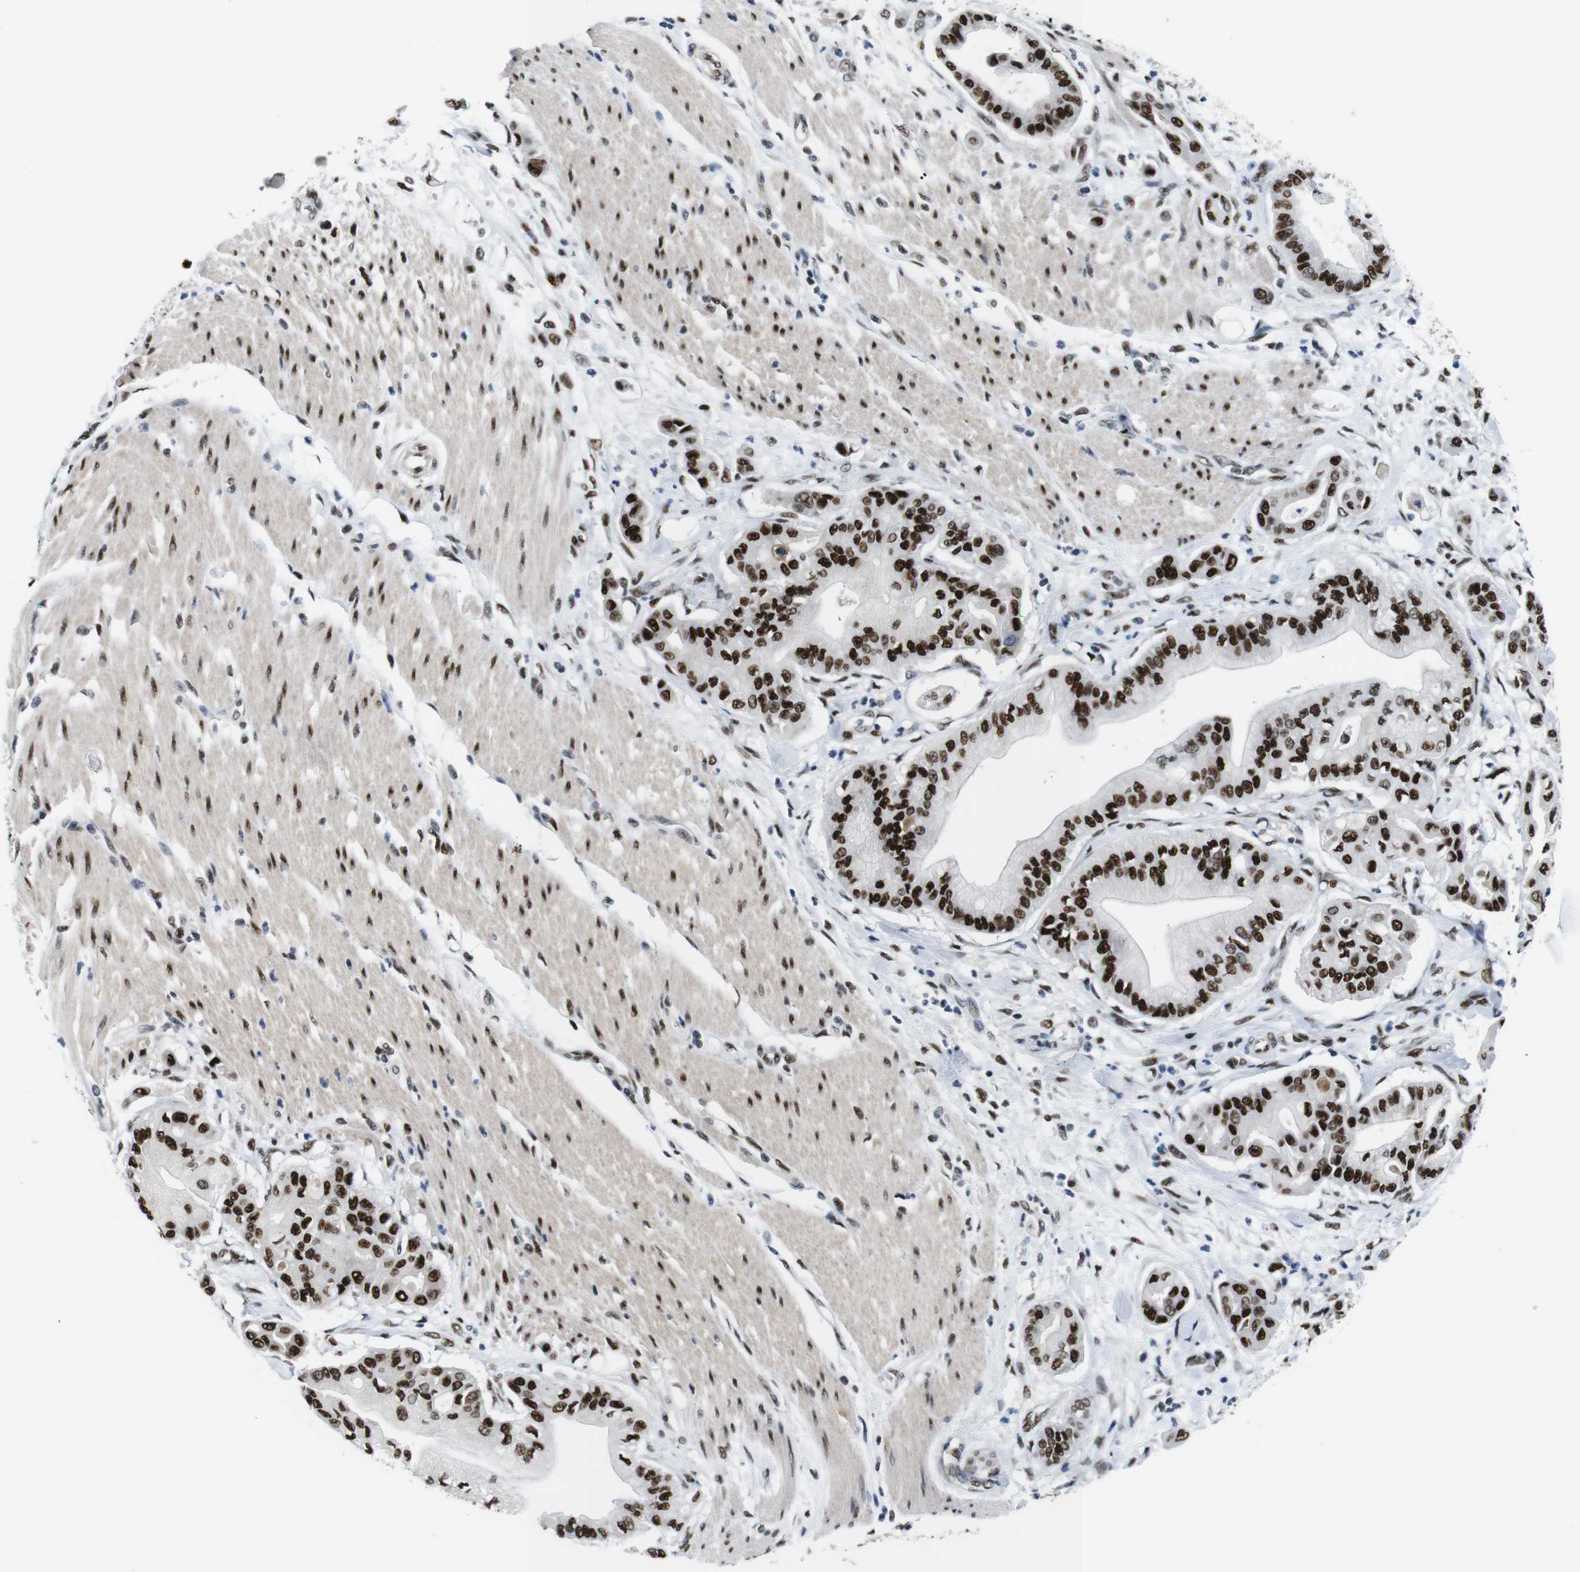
{"staining": {"intensity": "strong", "quantity": ">75%", "location": "nuclear"}, "tissue": "pancreatic cancer", "cell_type": "Tumor cells", "image_type": "cancer", "snomed": [{"axis": "morphology", "description": "Adenocarcinoma, NOS"}, {"axis": "morphology", "description": "Adenocarcinoma, metastatic, NOS"}, {"axis": "topography", "description": "Lymph node"}, {"axis": "topography", "description": "Pancreas"}, {"axis": "topography", "description": "Duodenum"}], "caption": "There is high levels of strong nuclear staining in tumor cells of pancreatic adenocarcinoma, as demonstrated by immunohistochemical staining (brown color).", "gene": "PSME3", "patient": {"sex": "female", "age": 64}}